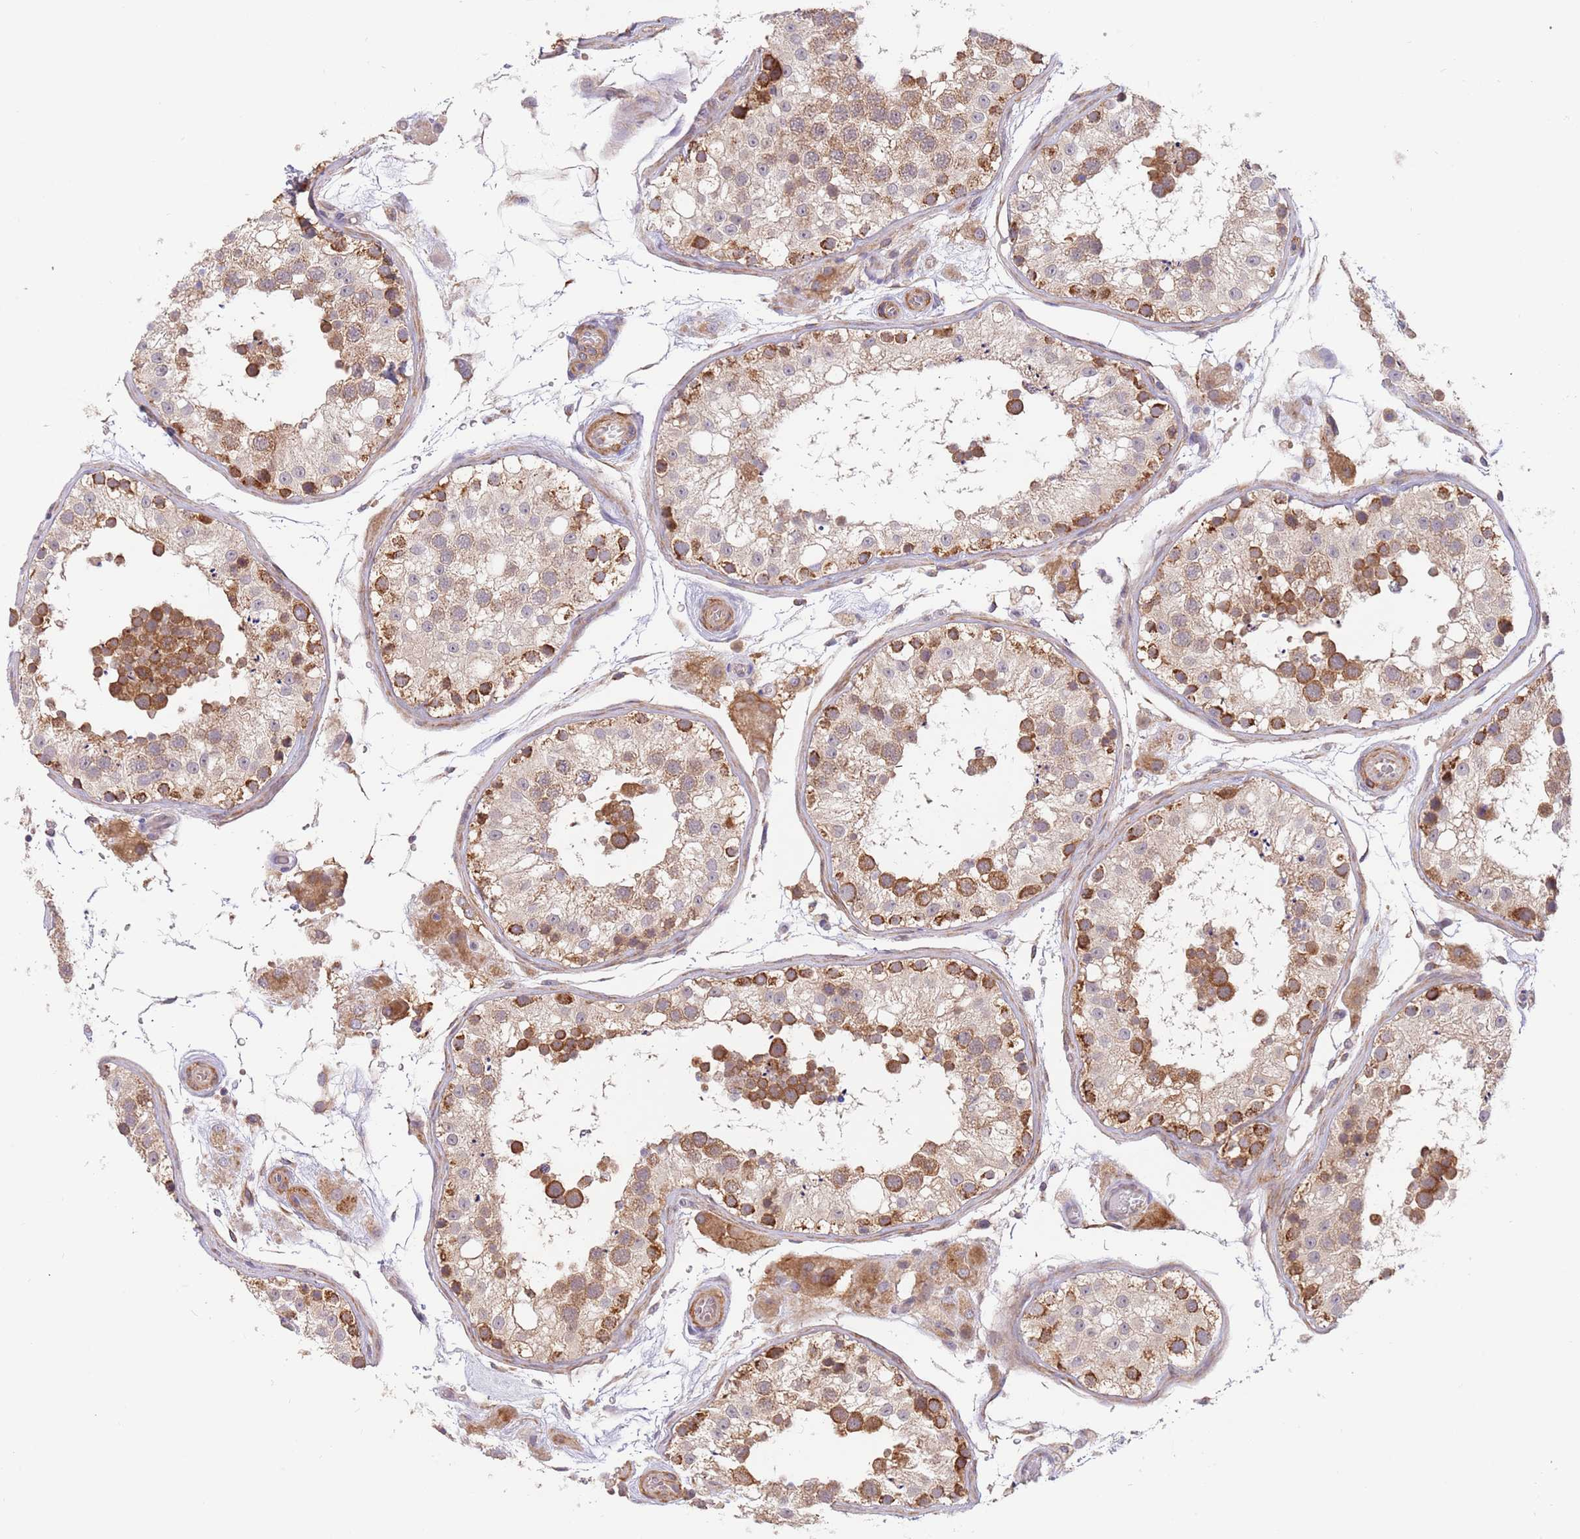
{"staining": {"intensity": "strong", "quantity": ">75%", "location": "cytoplasmic/membranous"}, "tissue": "testis", "cell_type": "Cells in seminiferous ducts", "image_type": "normal", "snomed": [{"axis": "morphology", "description": "Normal tissue, NOS"}, {"axis": "topography", "description": "Testis"}], "caption": "A high amount of strong cytoplasmic/membranous staining is identified in about >75% of cells in seminiferous ducts in benign testis. The protein of interest is stained brown, and the nuclei are stained in blue (DAB (3,3'-diaminobenzidine) IHC with brightfield microscopy, high magnification).", "gene": "UQCC3", "patient": {"sex": "male", "age": 26}}